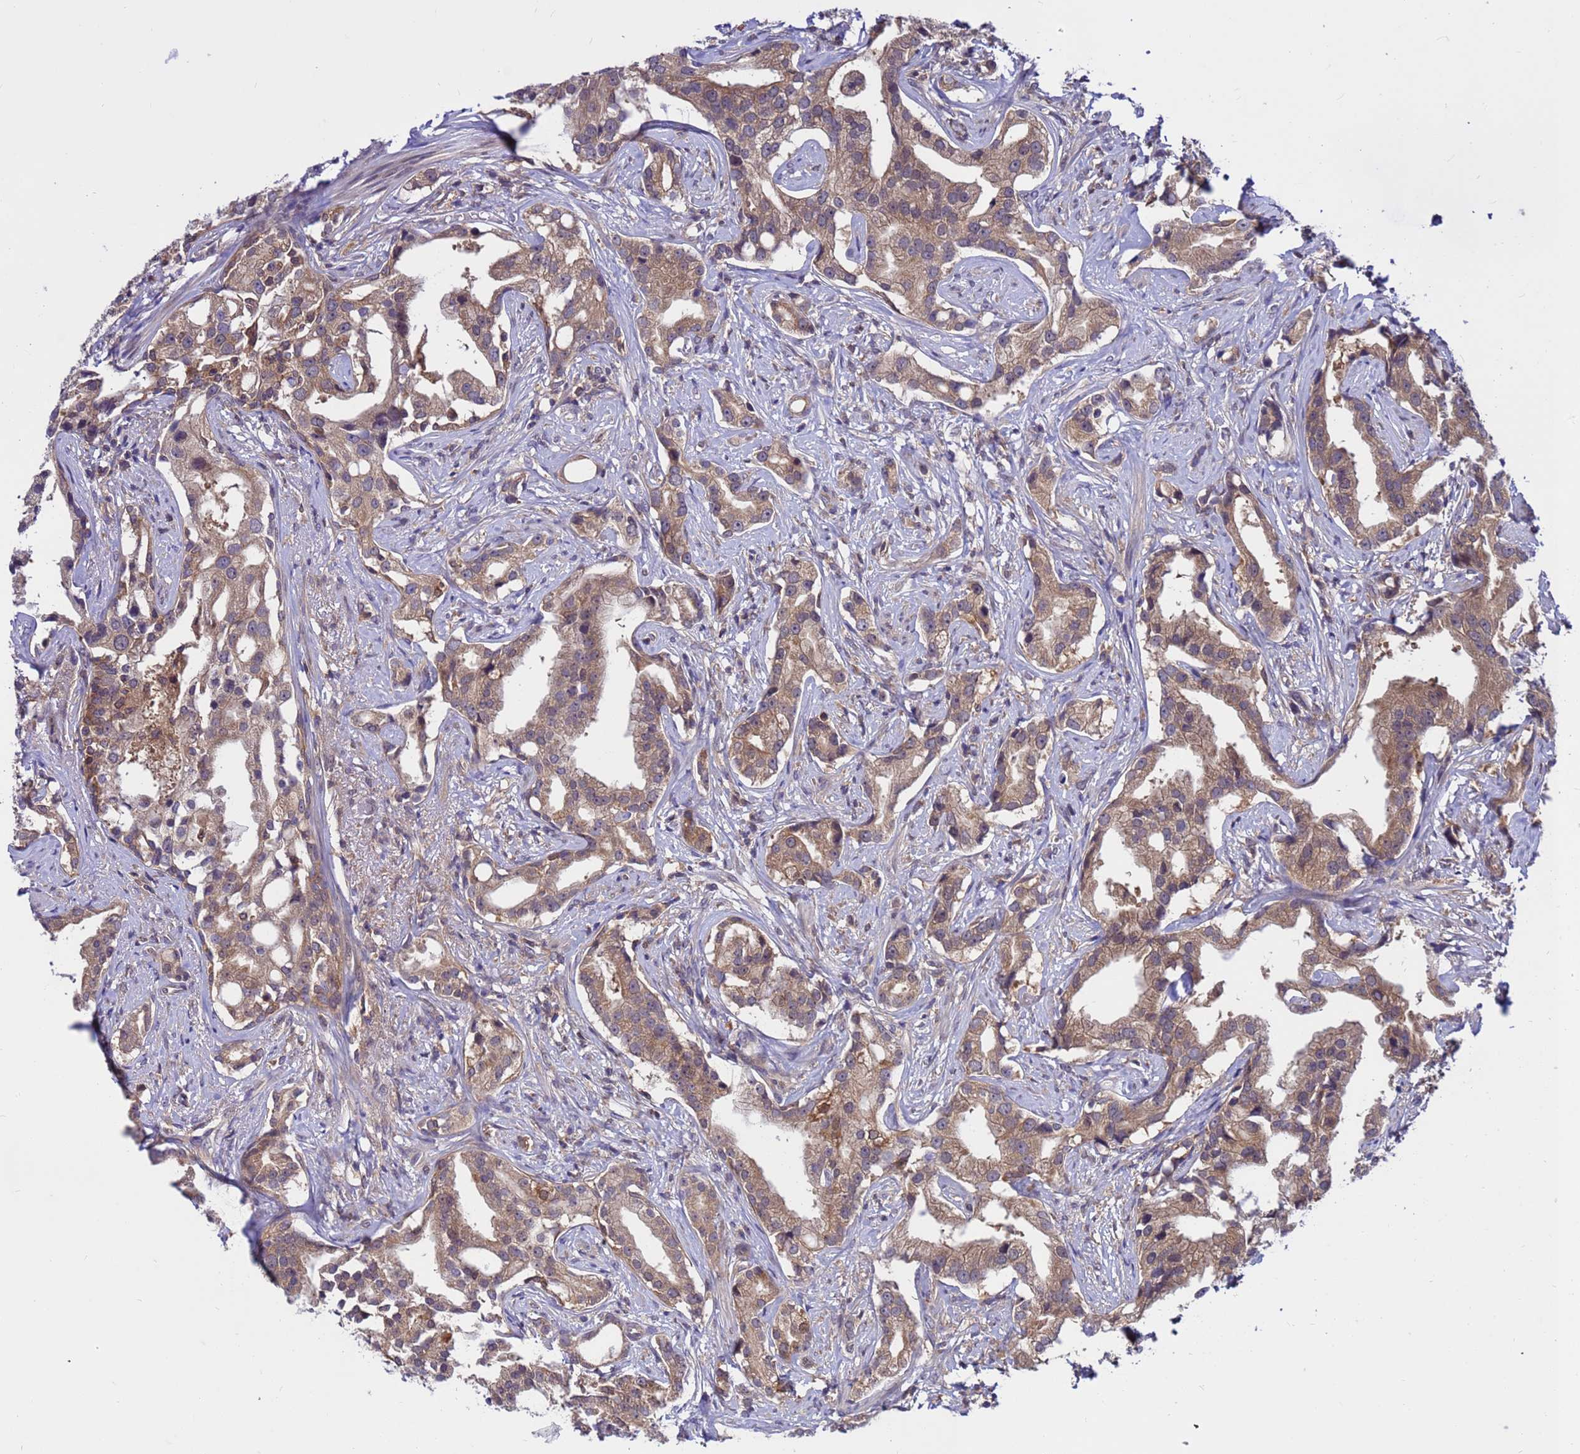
{"staining": {"intensity": "moderate", "quantity": ">75%", "location": "cytoplasmic/membranous"}, "tissue": "prostate cancer", "cell_type": "Tumor cells", "image_type": "cancer", "snomed": [{"axis": "morphology", "description": "Adenocarcinoma, High grade"}, {"axis": "topography", "description": "Prostate"}], "caption": "A high-resolution image shows immunohistochemistry staining of prostate cancer (adenocarcinoma (high-grade)), which displays moderate cytoplasmic/membranous positivity in approximately >75% of tumor cells.", "gene": "GET3", "patient": {"sex": "male", "age": 67}}